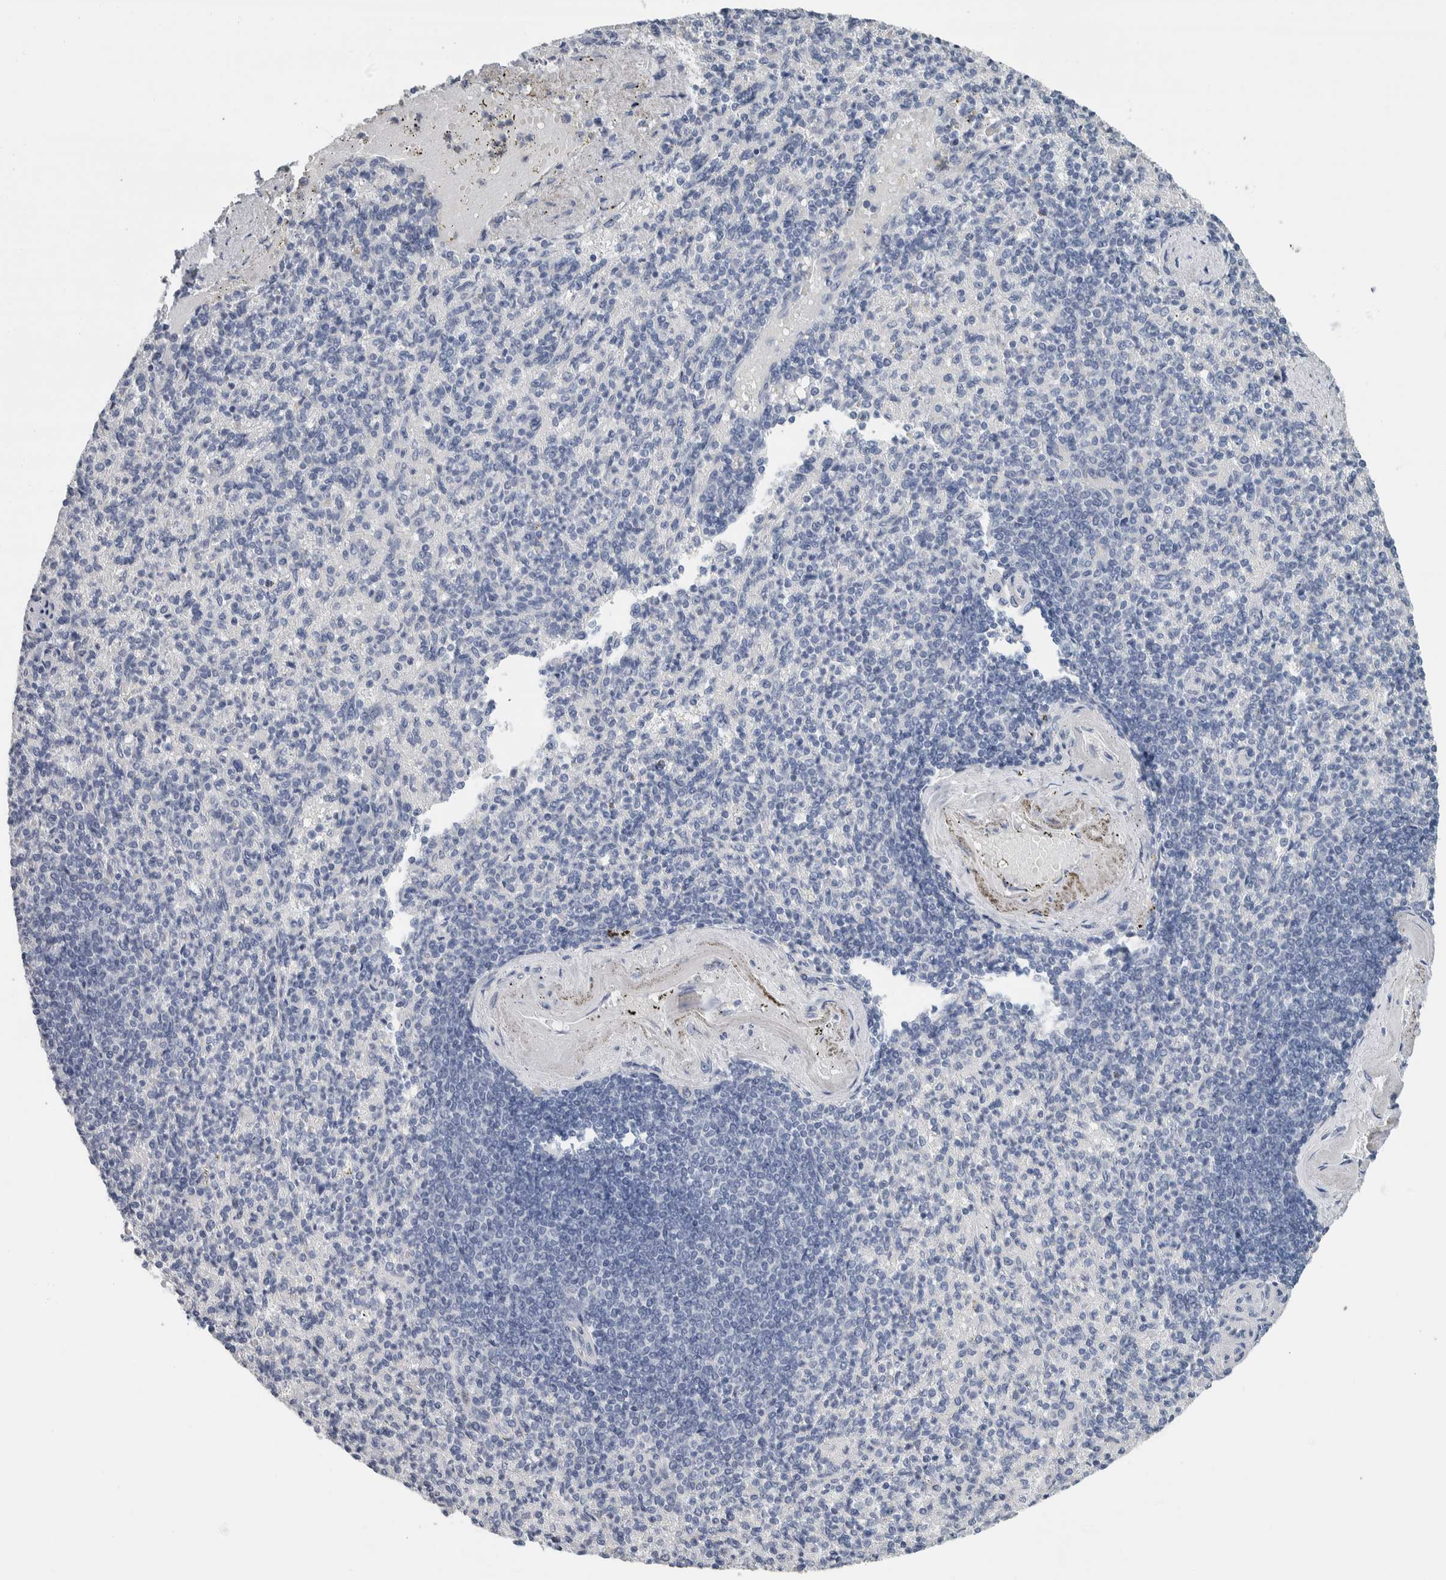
{"staining": {"intensity": "negative", "quantity": "none", "location": "none"}, "tissue": "spleen", "cell_type": "Cells in red pulp", "image_type": "normal", "snomed": [{"axis": "morphology", "description": "Normal tissue, NOS"}, {"axis": "topography", "description": "Spleen"}], "caption": "An immunohistochemistry histopathology image of benign spleen is shown. There is no staining in cells in red pulp of spleen.", "gene": "NEFM", "patient": {"sex": "female", "age": 74}}